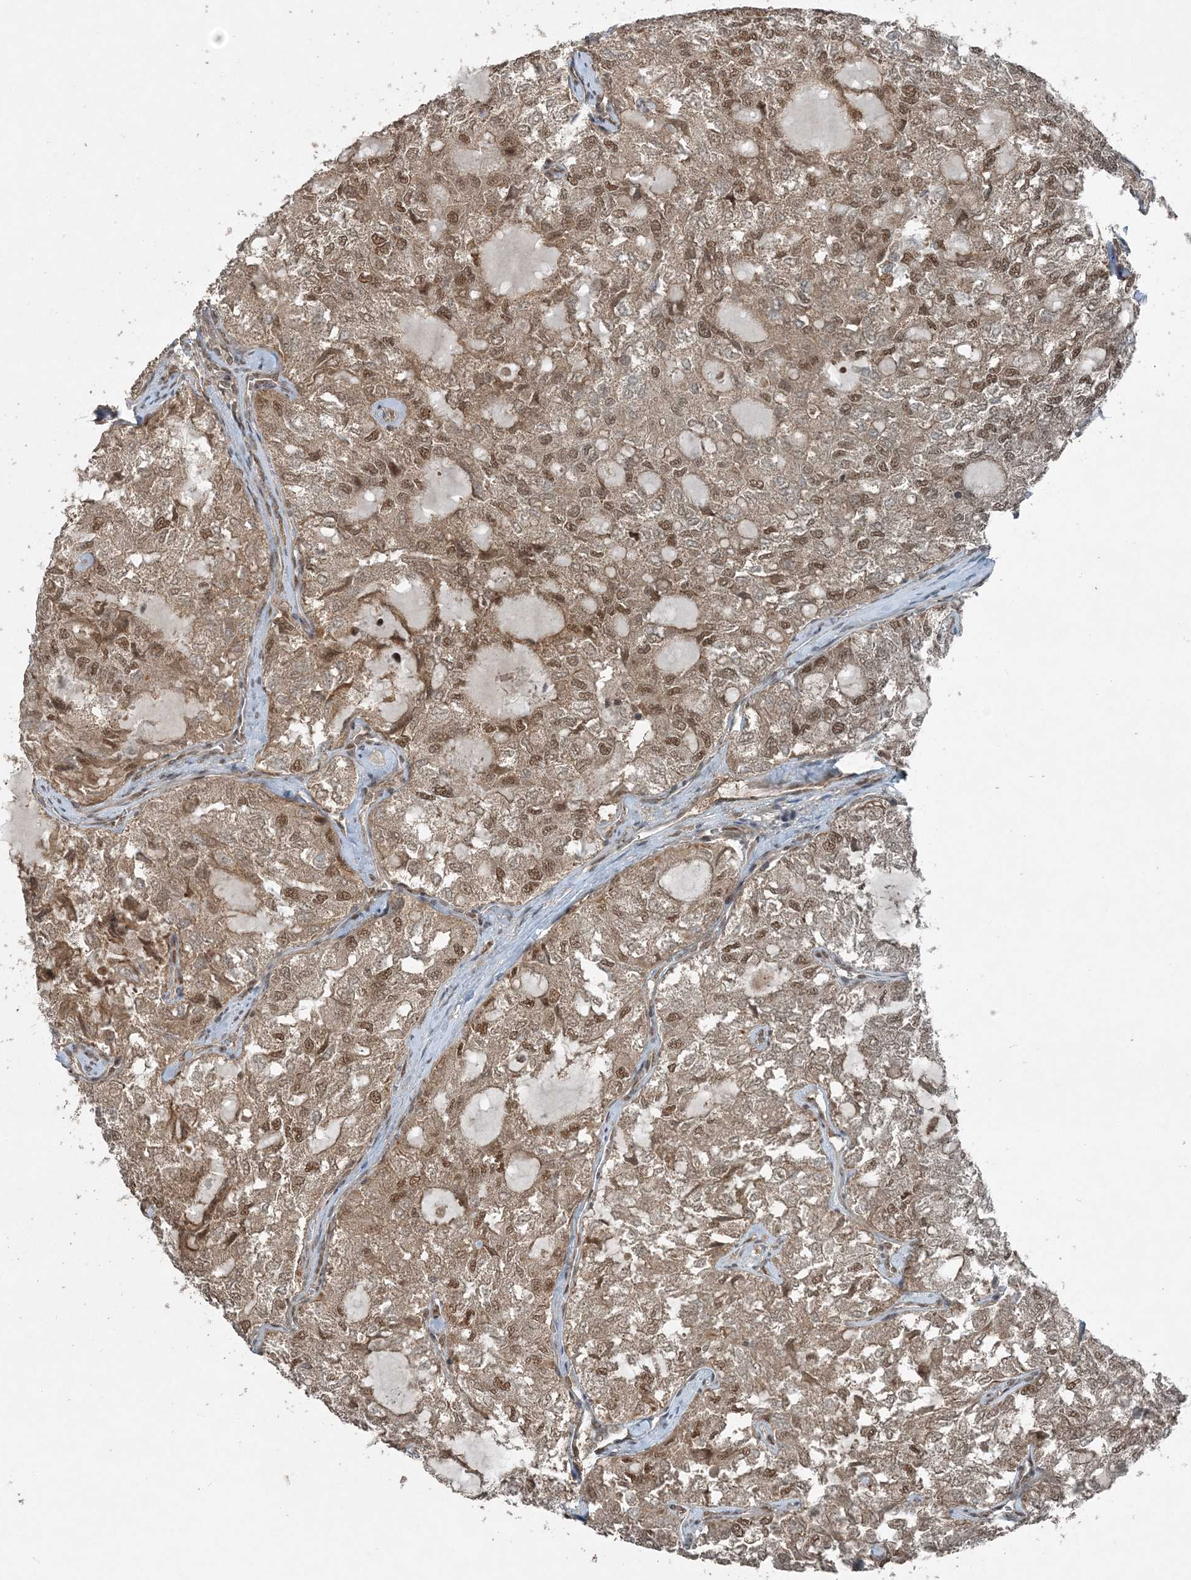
{"staining": {"intensity": "moderate", "quantity": ">75%", "location": "nuclear"}, "tissue": "thyroid cancer", "cell_type": "Tumor cells", "image_type": "cancer", "snomed": [{"axis": "morphology", "description": "Follicular adenoma carcinoma, NOS"}, {"axis": "topography", "description": "Thyroid gland"}], "caption": "Follicular adenoma carcinoma (thyroid) stained for a protein (brown) exhibits moderate nuclear positive staining in approximately >75% of tumor cells.", "gene": "COPS7B", "patient": {"sex": "male", "age": 75}}